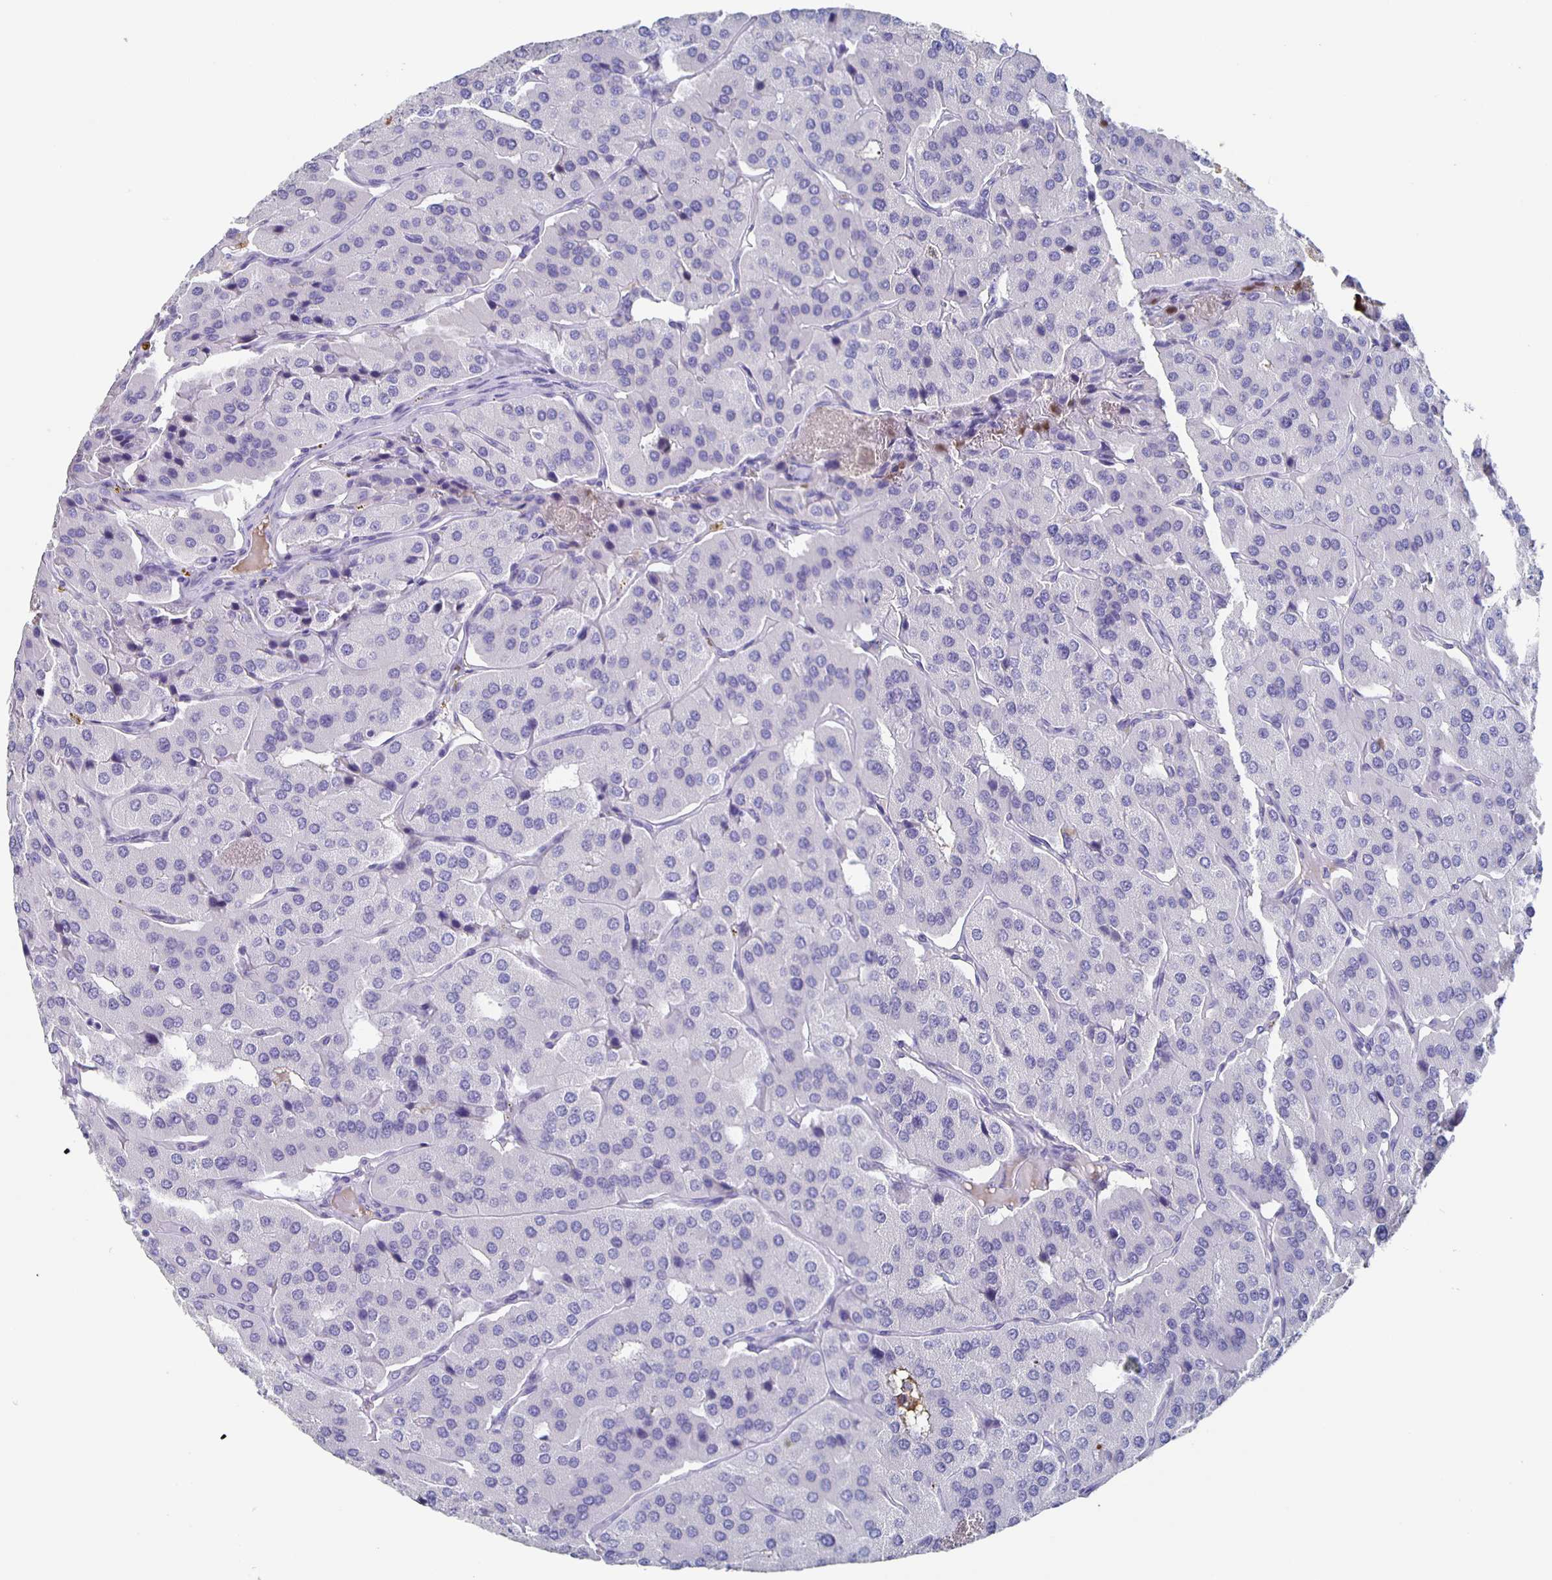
{"staining": {"intensity": "negative", "quantity": "none", "location": "none"}, "tissue": "parathyroid gland", "cell_type": "Glandular cells", "image_type": "normal", "snomed": [{"axis": "morphology", "description": "Normal tissue, NOS"}, {"axis": "morphology", "description": "Adenoma, NOS"}, {"axis": "topography", "description": "Parathyroid gland"}], "caption": "The IHC image has no significant staining in glandular cells of parathyroid gland. (DAB (3,3'-diaminobenzidine) immunohistochemistry (IHC), high magnification).", "gene": "FGA", "patient": {"sex": "female", "age": 86}}